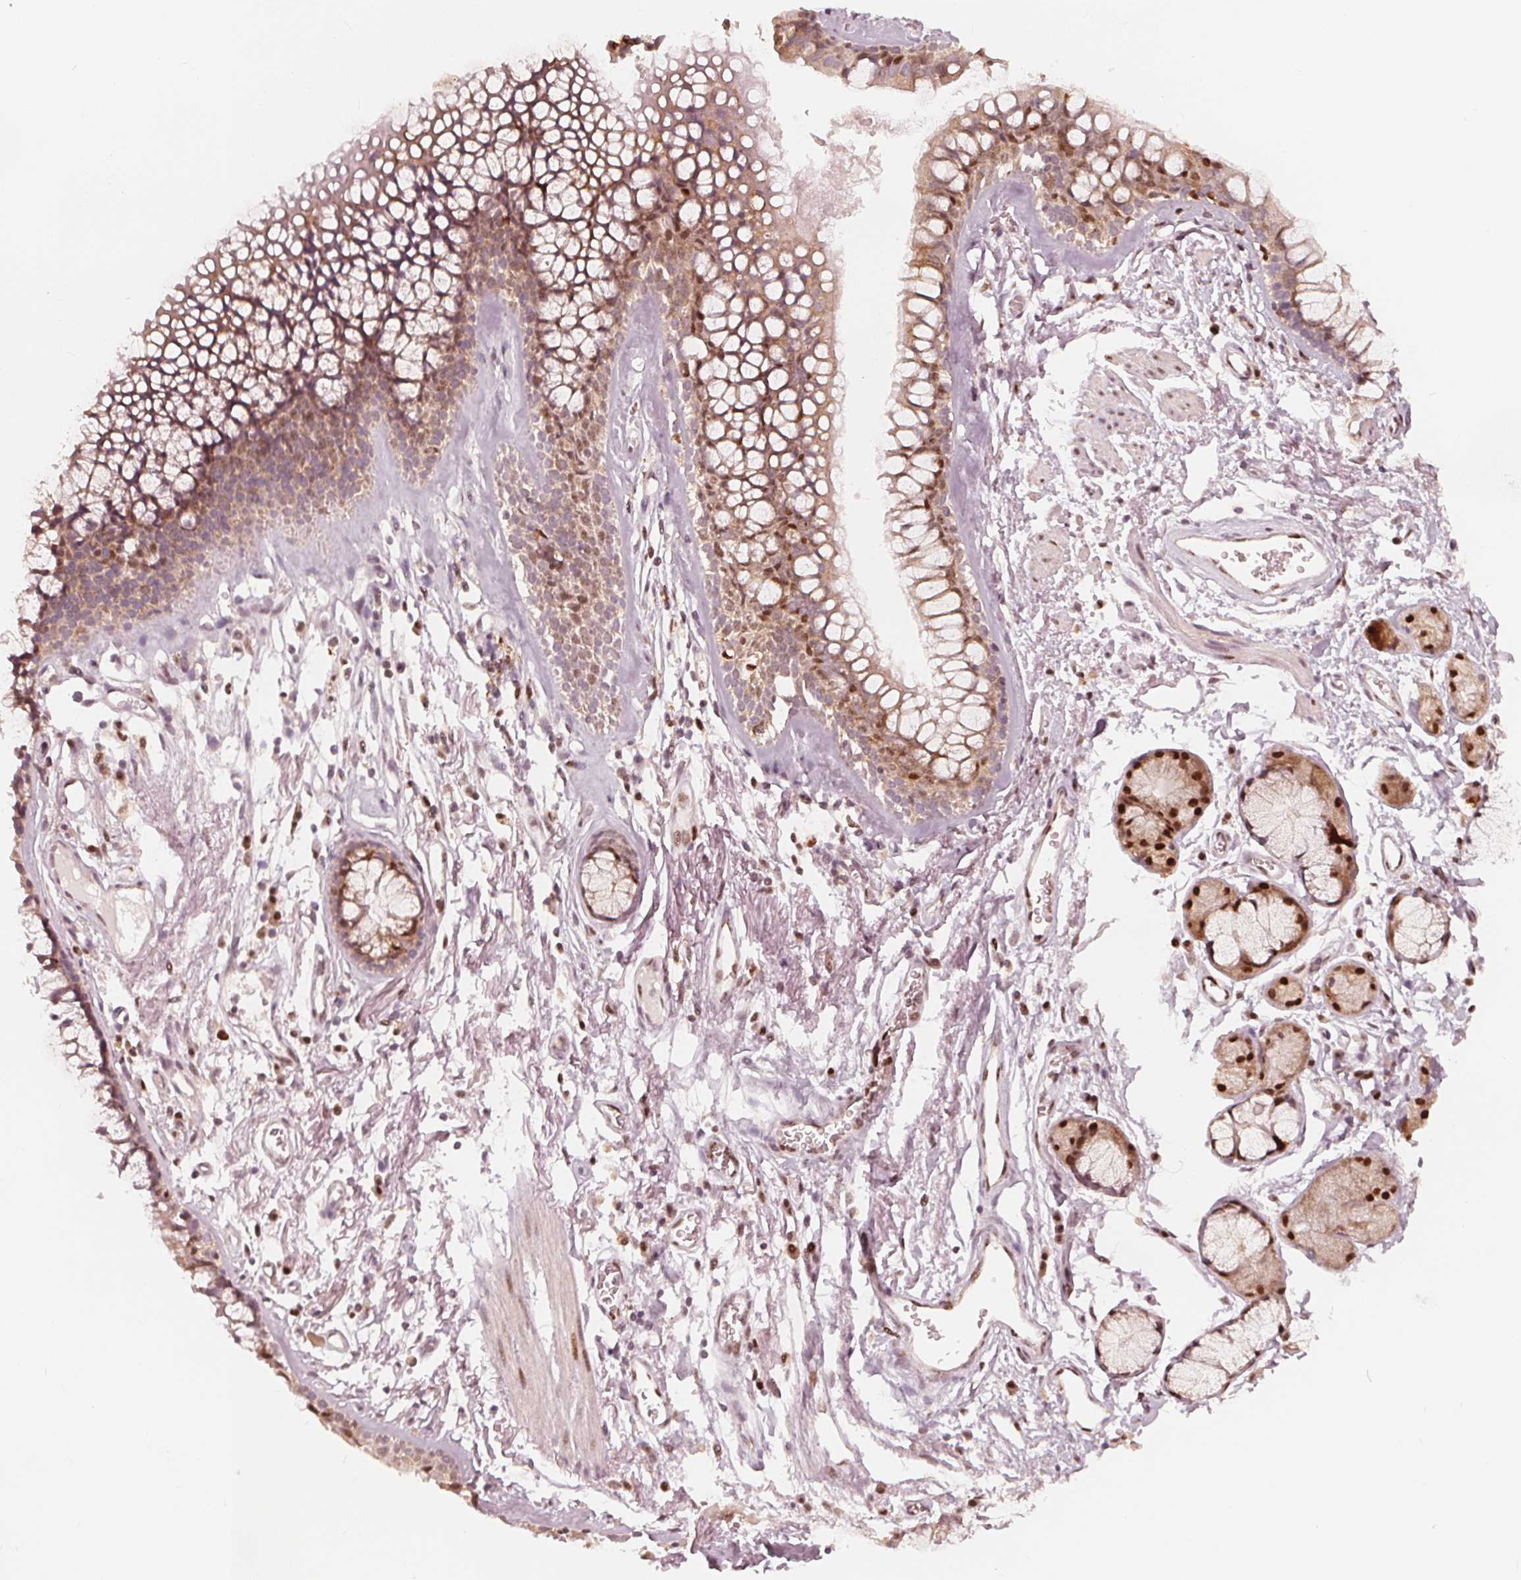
{"staining": {"intensity": "moderate", "quantity": "<25%", "location": "nuclear"}, "tissue": "adipose tissue", "cell_type": "Adipocytes", "image_type": "normal", "snomed": [{"axis": "morphology", "description": "Normal tissue, NOS"}, {"axis": "topography", "description": "Cartilage tissue"}, {"axis": "topography", "description": "Bronchus"}], "caption": "Adipocytes show moderate nuclear positivity in about <25% of cells in unremarkable adipose tissue.", "gene": "SQSTM1", "patient": {"sex": "female", "age": 79}}